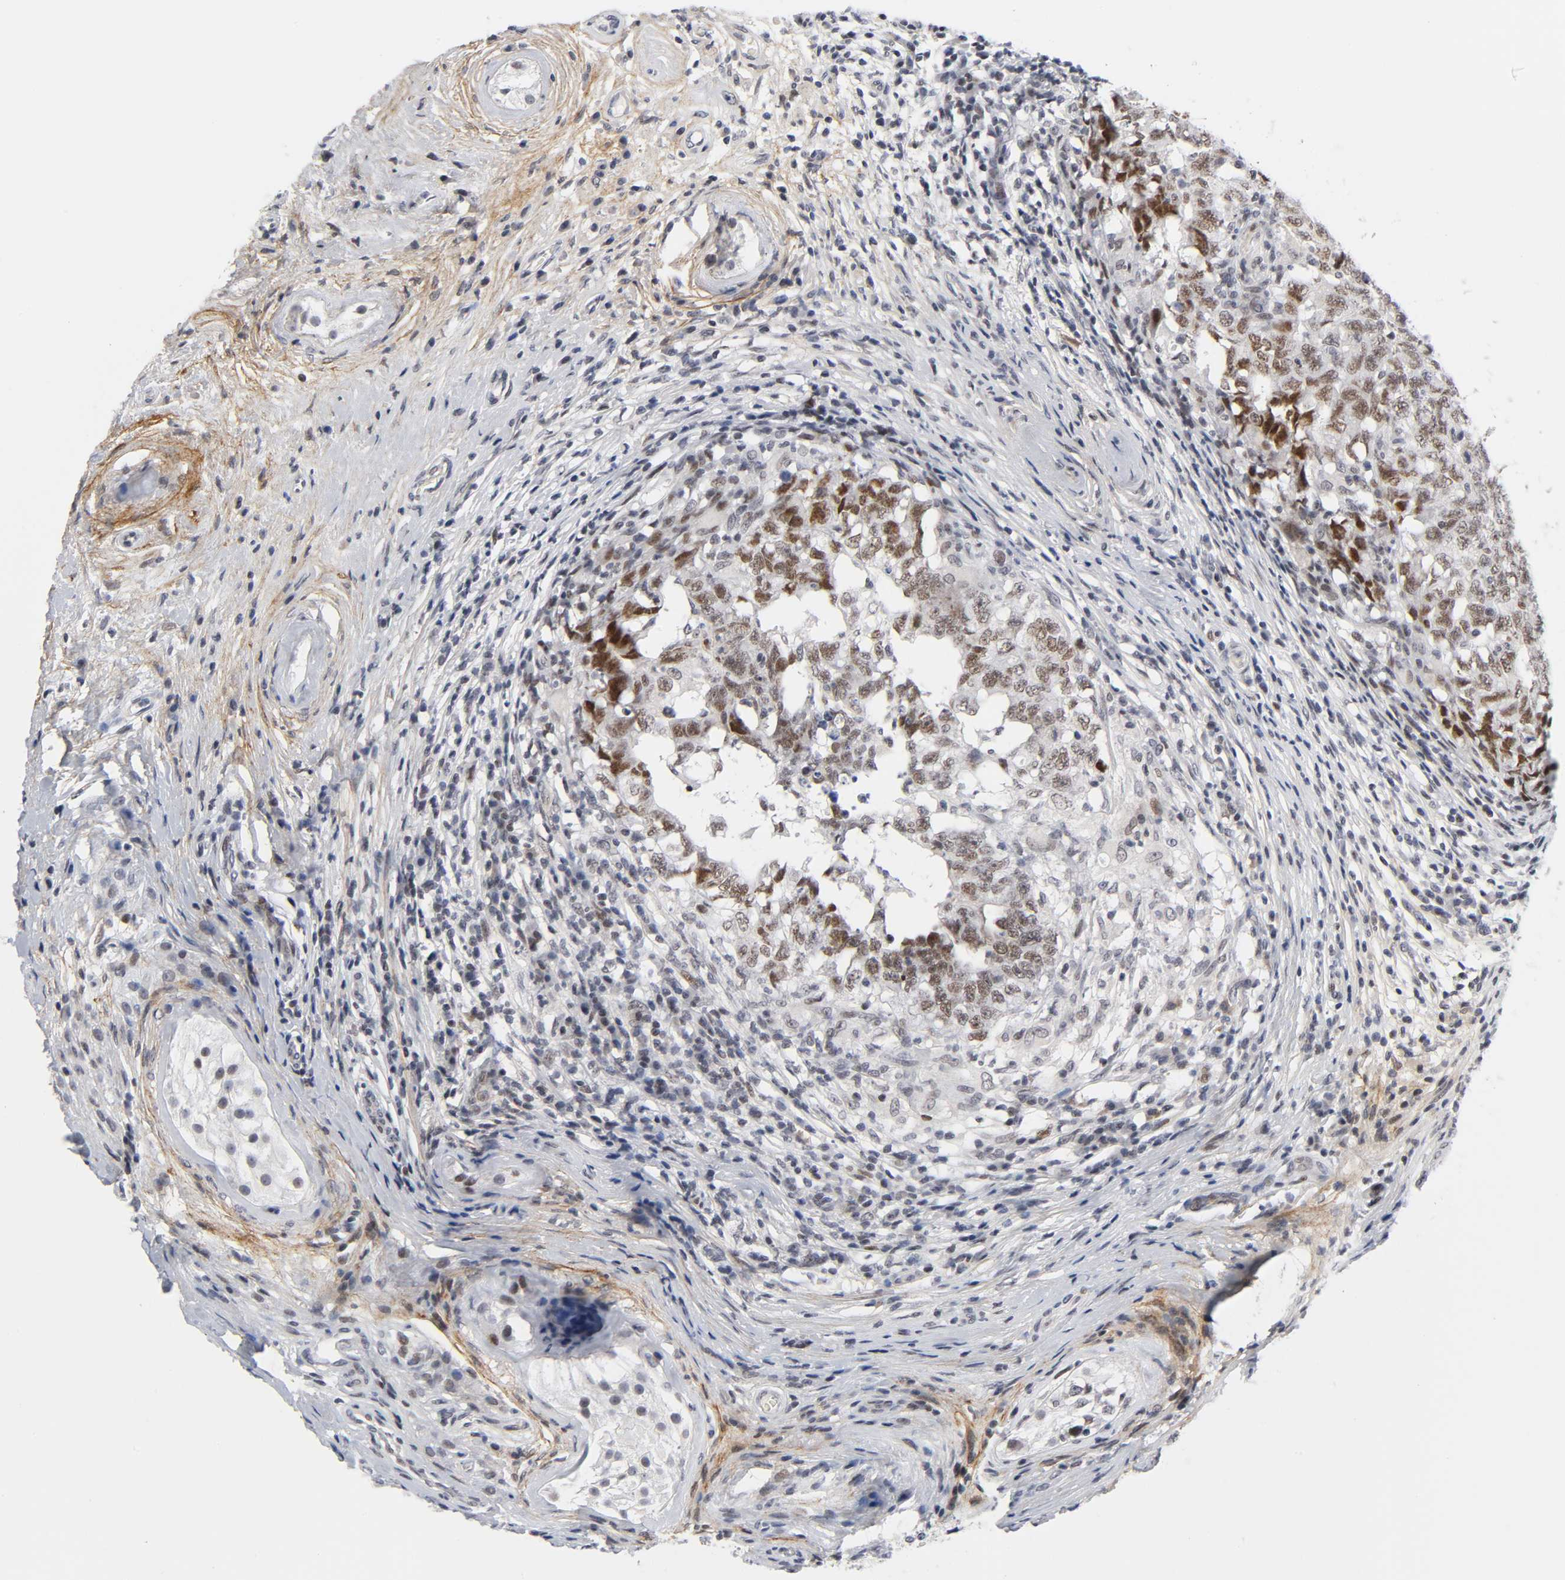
{"staining": {"intensity": "moderate", "quantity": "25%-75%", "location": "nuclear"}, "tissue": "testis cancer", "cell_type": "Tumor cells", "image_type": "cancer", "snomed": [{"axis": "morphology", "description": "Carcinoma, Embryonal, NOS"}, {"axis": "topography", "description": "Testis"}], "caption": "The image reveals a brown stain indicating the presence of a protein in the nuclear of tumor cells in testis cancer. The staining was performed using DAB to visualize the protein expression in brown, while the nuclei were stained in blue with hematoxylin (Magnification: 20x).", "gene": "DIDO1", "patient": {"sex": "male", "age": 21}}